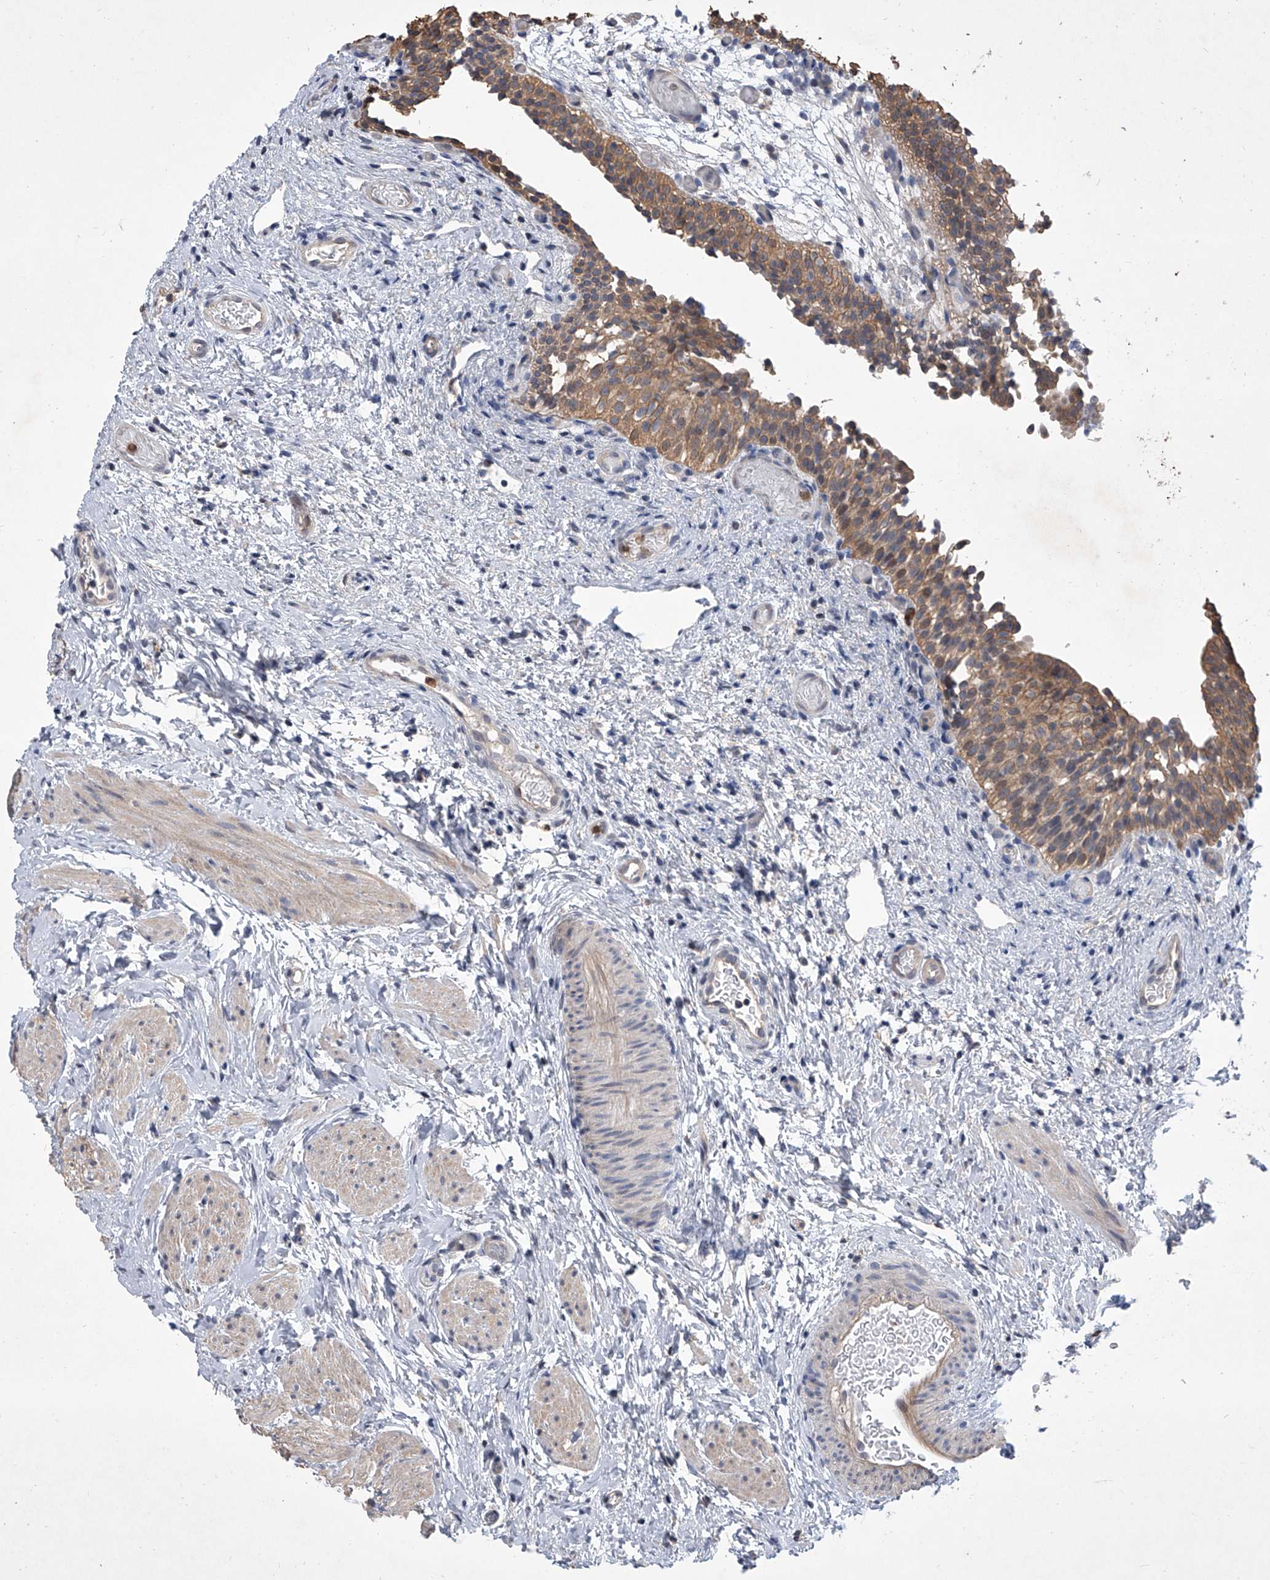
{"staining": {"intensity": "moderate", "quantity": ">75%", "location": "cytoplasmic/membranous"}, "tissue": "urinary bladder", "cell_type": "Urothelial cells", "image_type": "normal", "snomed": [{"axis": "morphology", "description": "Normal tissue, NOS"}, {"axis": "topography", "description": "Urinary bladder"}], "caption": "Immunohistochemical staining of benign human urinary bladder exhibits medium levels of moderate cytoplasmic/membranous expression in about >75% of urothelial cells.", "gene": "BHLHE23", "patient": {"sex": "male", "age": 1}}